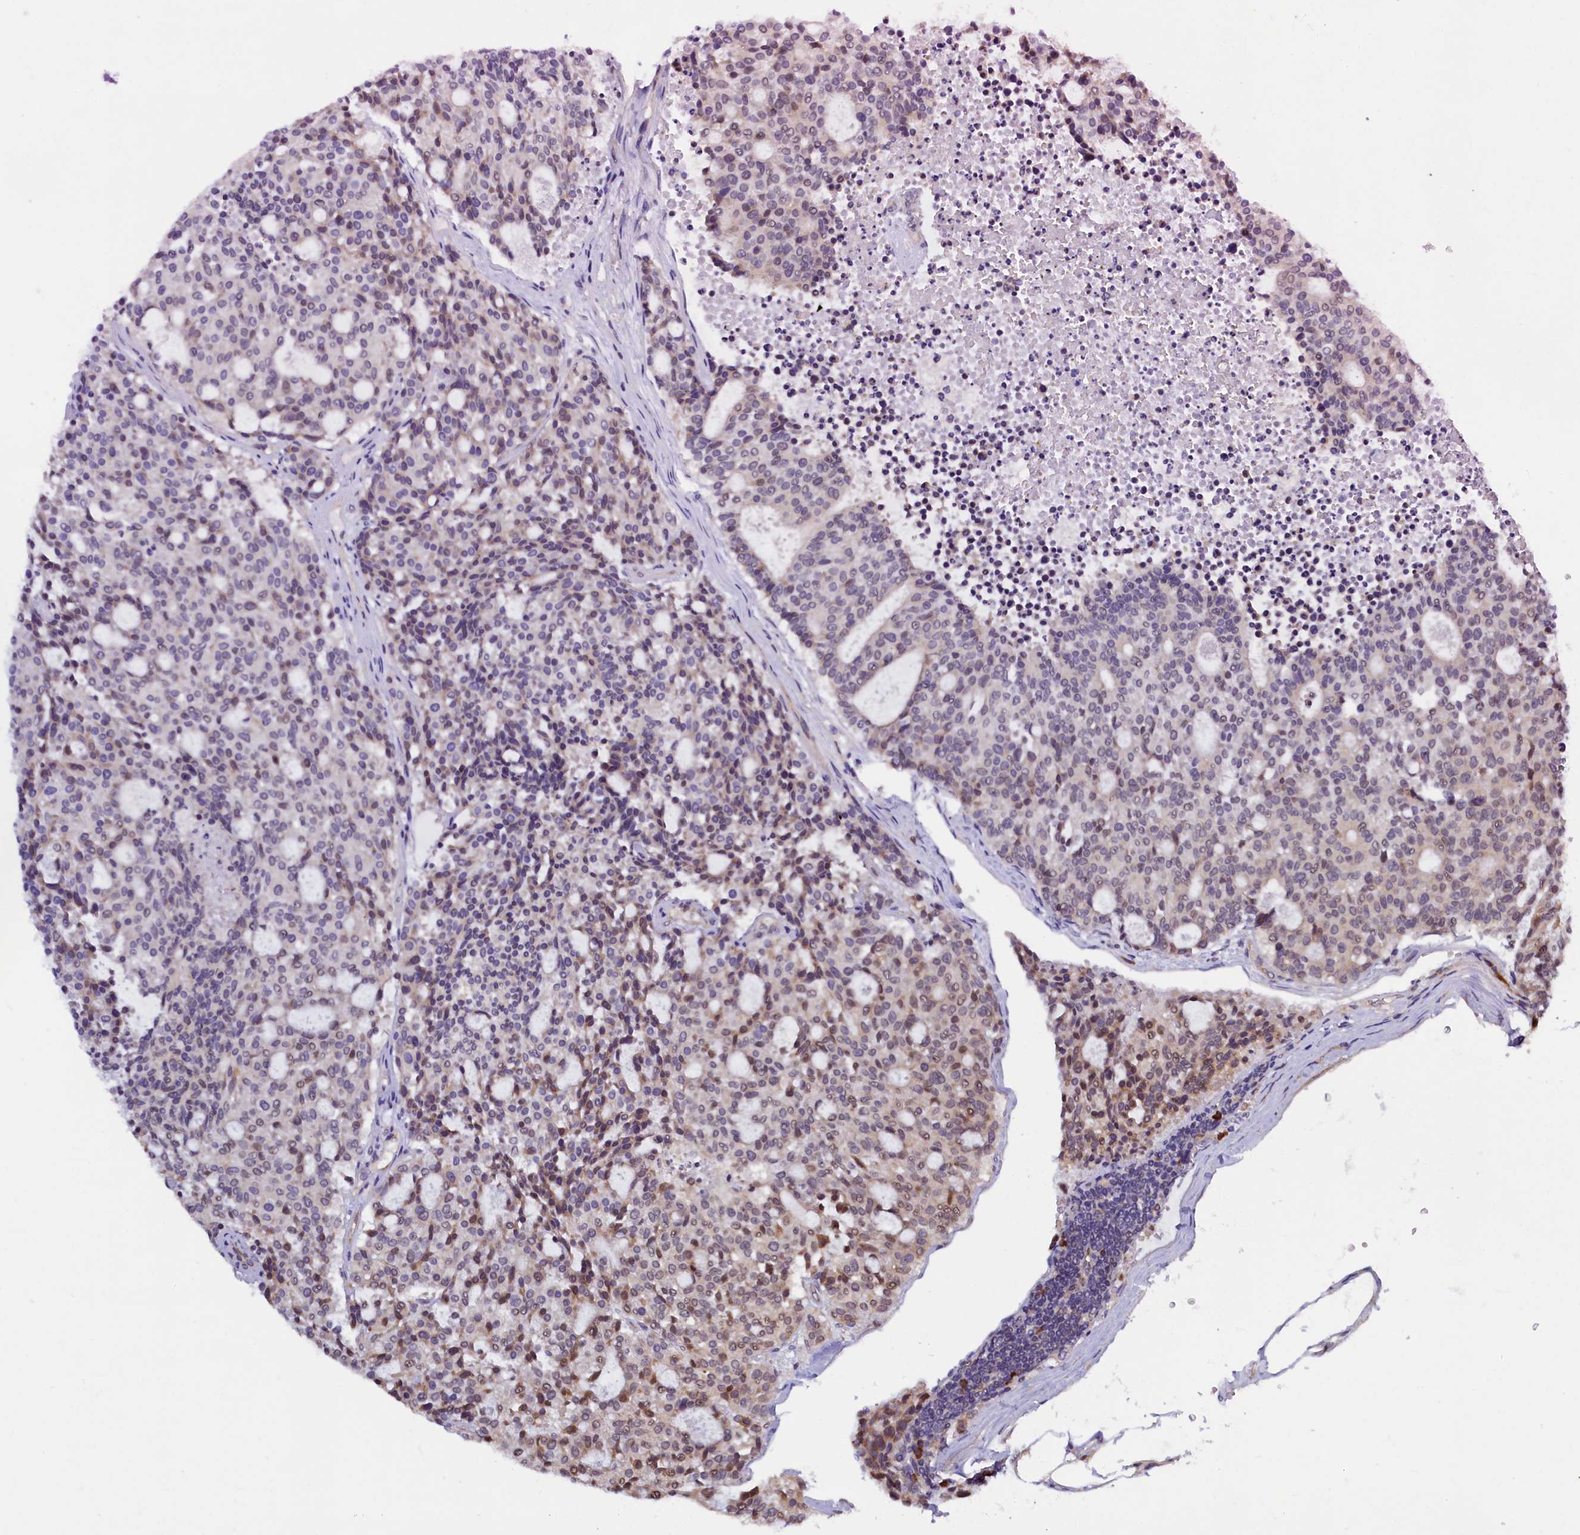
{"staining": {"intensity": "negative", "quantity": "none", "location": "none"}, "tissue": "carcinoid", "cell_type": "Tumor cells", "image_type": "cancer", "snomed": [{"axis": "morphology", "description": "Carcinoid, malignant, NOS"}, {"axis": "topography", "description": "Pancreas"}], "caption": "Carcinoid was stained to show a protein in brown. There is no significant positivity in tumor cells.", "gene": "SLC16A14", "patient": {"sex": "female", "age": 54}}